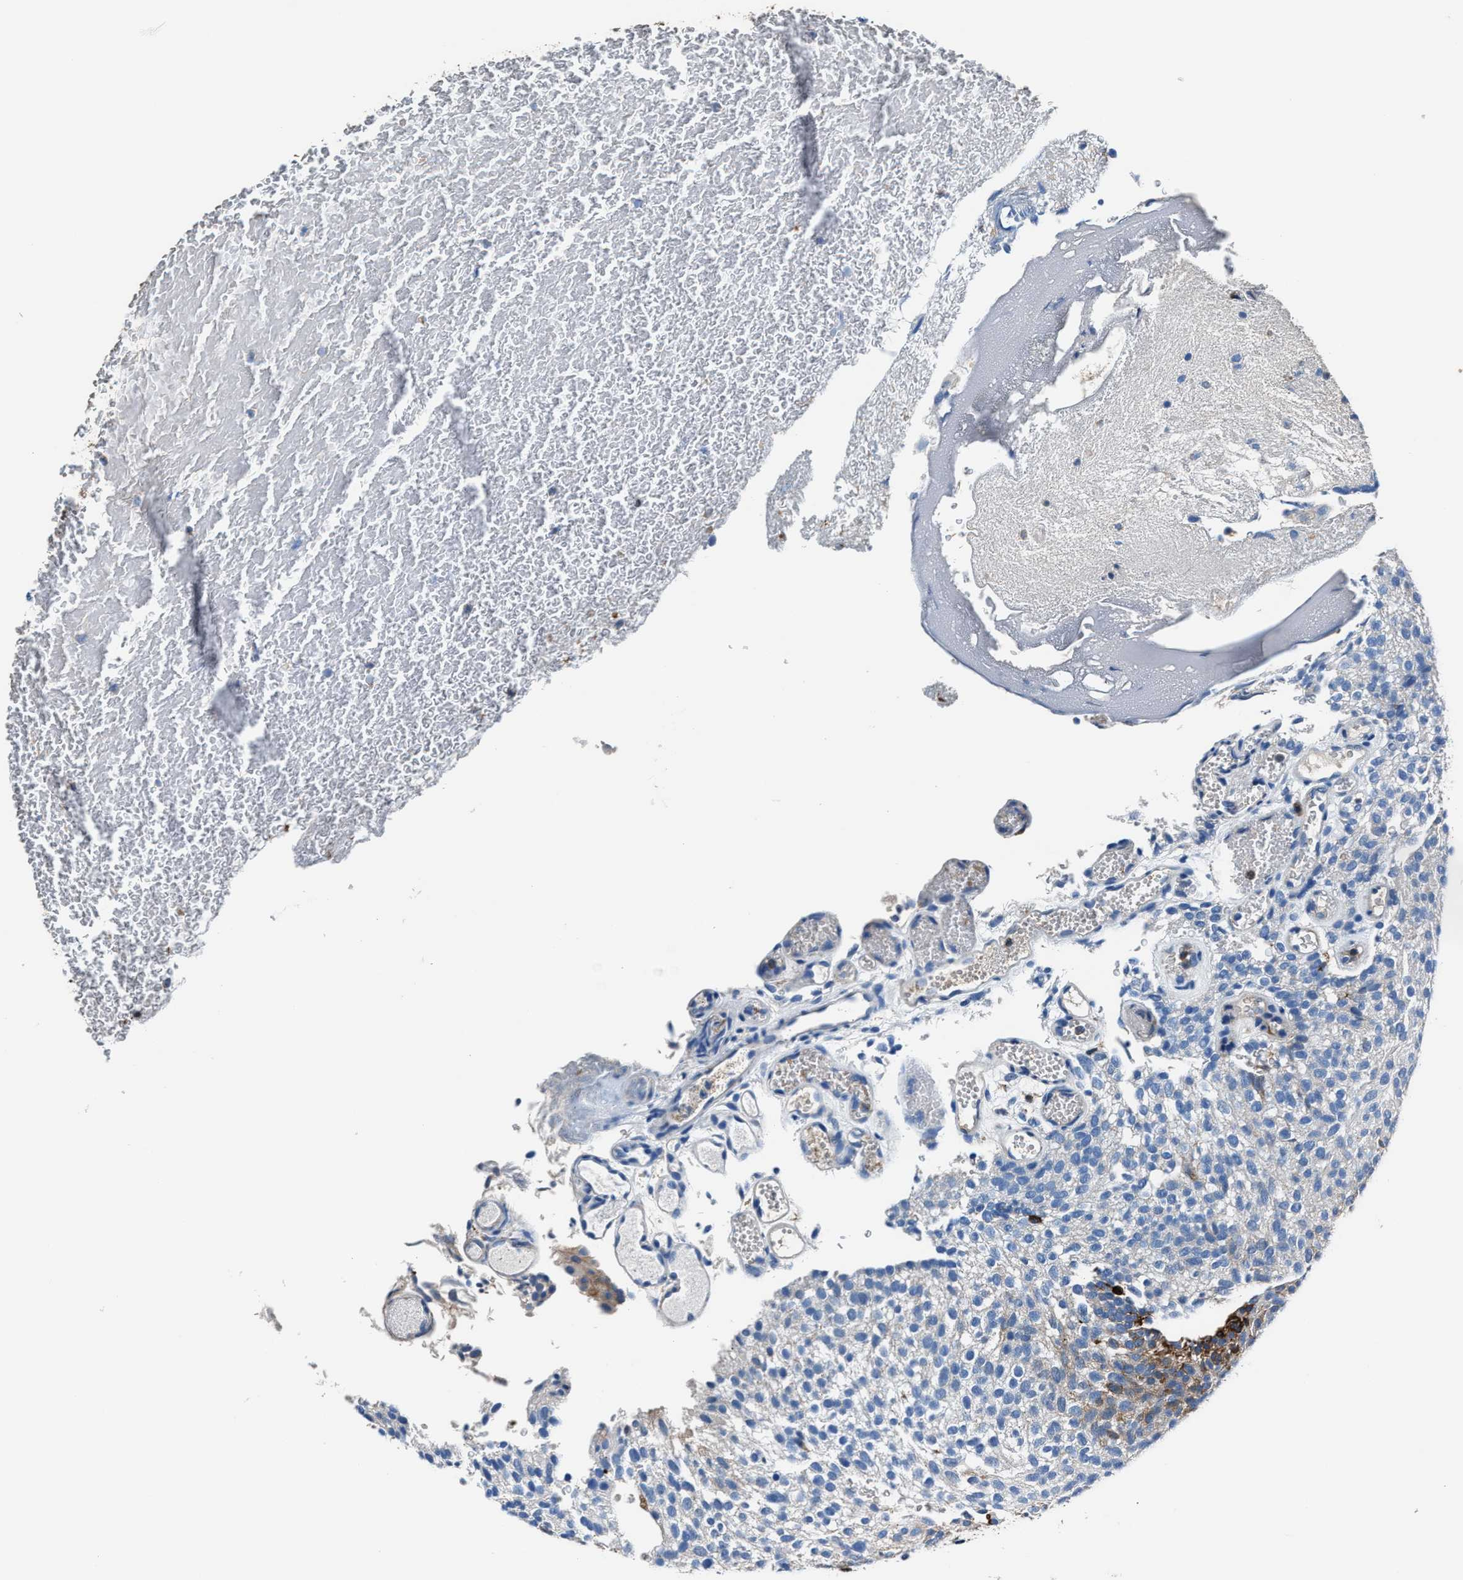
{"staining": {"intensity": "negative", "quantity": "none", "location": "none"}, "tissue": "urothelial cancer", "cell_type": "Tumor cells", "image_type": "cancer", "snomed": [{"axis": "morphology", "description": "Urothelial carcinoma, Low grade"}, {"axis": "topography", "description": "Urinary bladder"}], "caption": "Immunohistochemical staining of urothelial carcinoma (low-grade) demonstrates no significant positivity in tumor cells.", "gene": "FTL", "patient": {"sex": "male", "age": 78}}